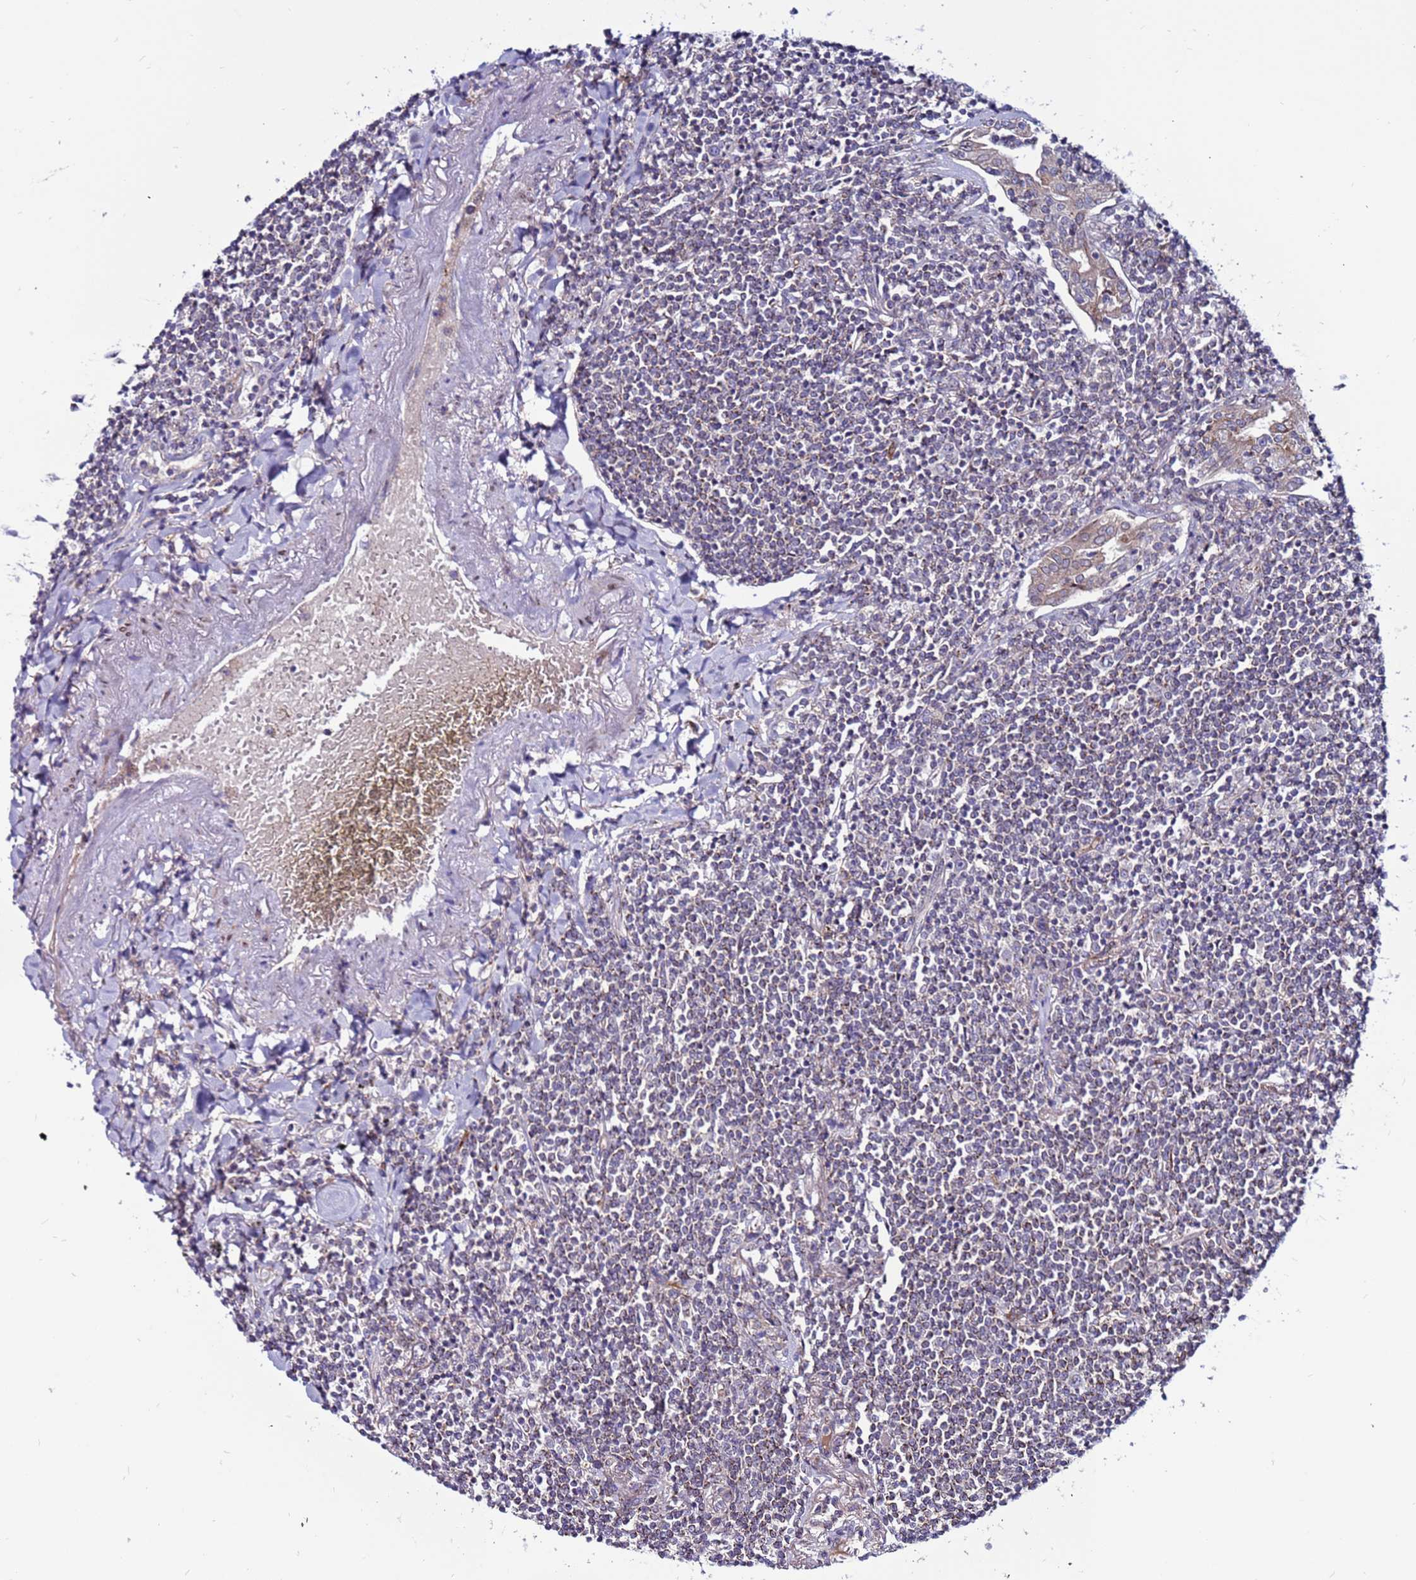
{"staining": {"intensity": "negative", "quantity": "none", "location": "none"}, "tissue": "lymphoma", "cell_type": "Tumor cells", "image_type": "cancer", "snomed": [{"axis": "morphology", "description": "Malignant lymphoma, non-Hodgkin's type, Low grade"}, {"axis": "topography", "description": "Lung"}], "caption": "Immunohistochemistry of lymphoma reveals no staining in tumor cells. Nuclei are stained in blue.", "gene": "CCDC71", "patient": {"sex": "female", "age": 71}}